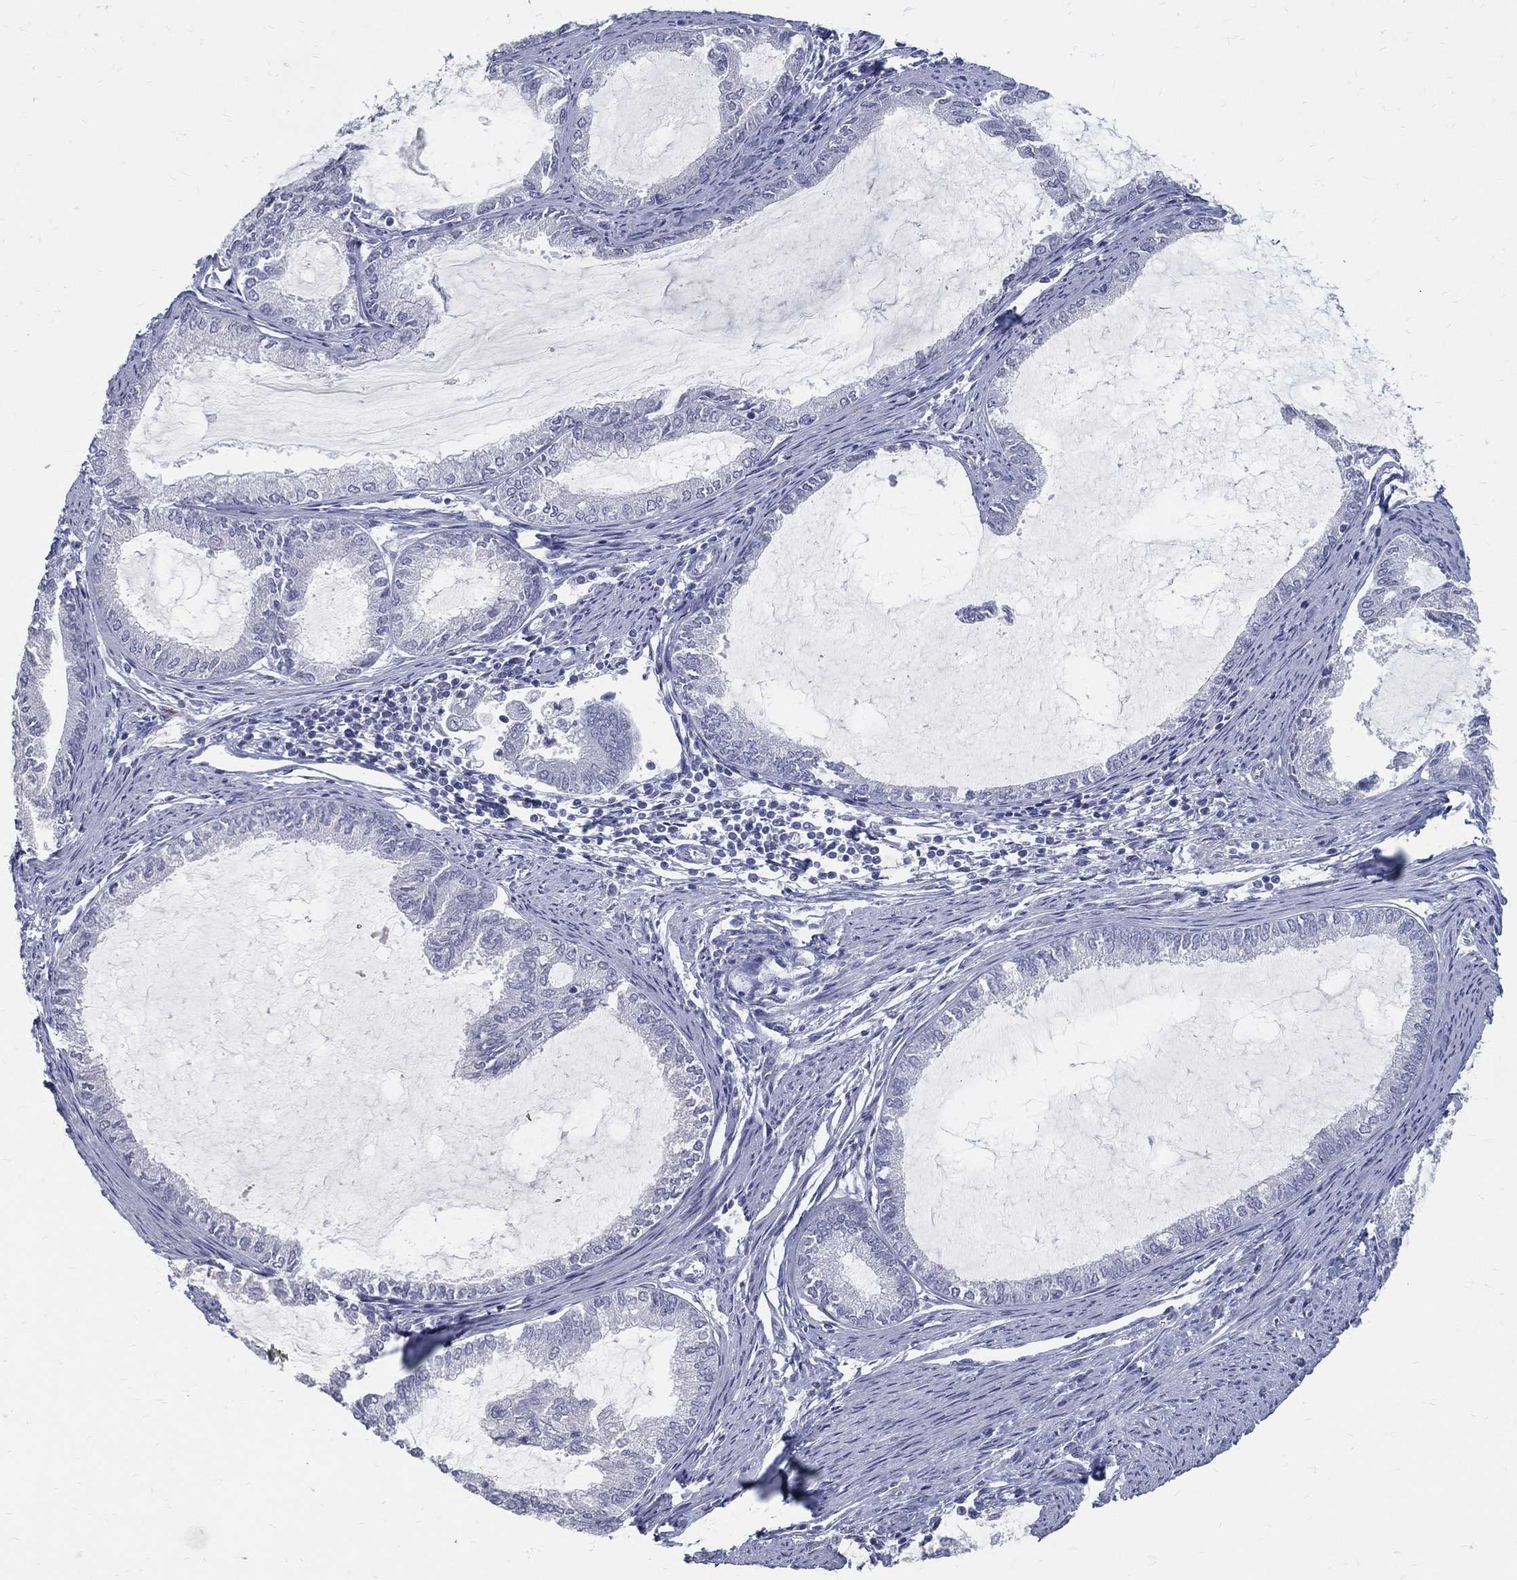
{"staining": {"intensity": "negative", "quantity": "none", "location": "none"}, "tissue": "endometrial cancer", "cell_type": "Tumor cells", "image_type": "cancer", "snomed": [{"axis": "morphology", "description": "Adenocarcinoma, NOS"}, {"axis": "topography", "description": "Endometrium"}], "caption": "This is a histopathology image of immunohistochemistry (IHC) staining of endometrial cancer, which shows no positivity in tumor cells. (DAB (3,3'-diaminobenzidine) IHC with hematoxylin counter stain).", "gene": "ACE2", "patient": {"sex": "female", "age": 86}}